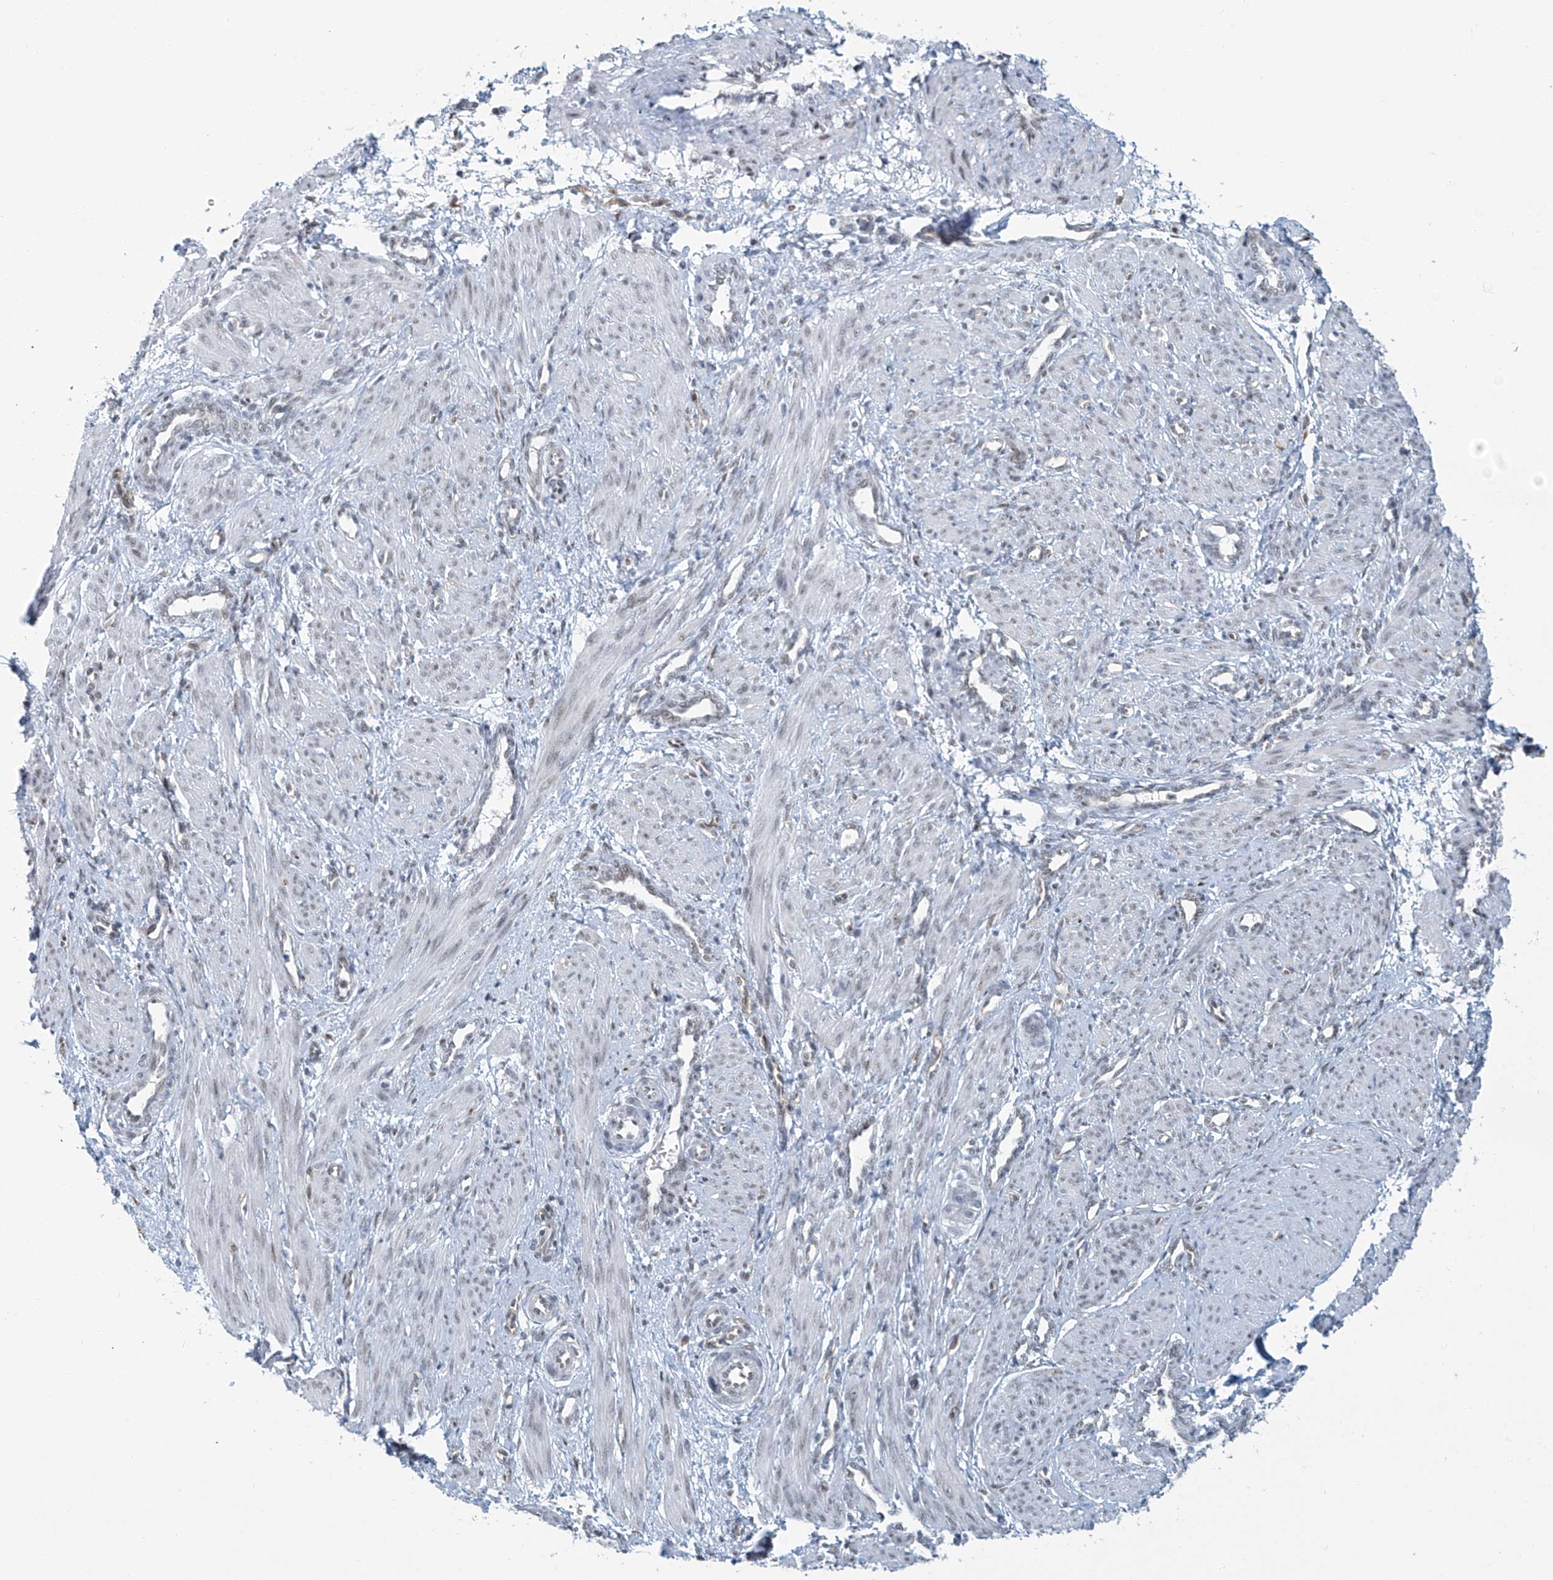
{"staining": {"intensity": "moderate", "quantity": "25%-75%", "location": "nuclear"}, "tissue": "smooth muscle", "cell_type": "Smooth muscle cells", "image_type": "normal", "snomed": [{"axis": "morphology", "description": "Normal tissue, NOS"}, {"axis": "topography", "description": "Endometrium"}], "caption": "Human smooth muscle stained with a brown dye exhibits moderate nuclear positive staining in about 25%-75% of smooth muscle cells.", "gene": "ENSG00000257390", "patient": {"sex": "female", "age": 33}}